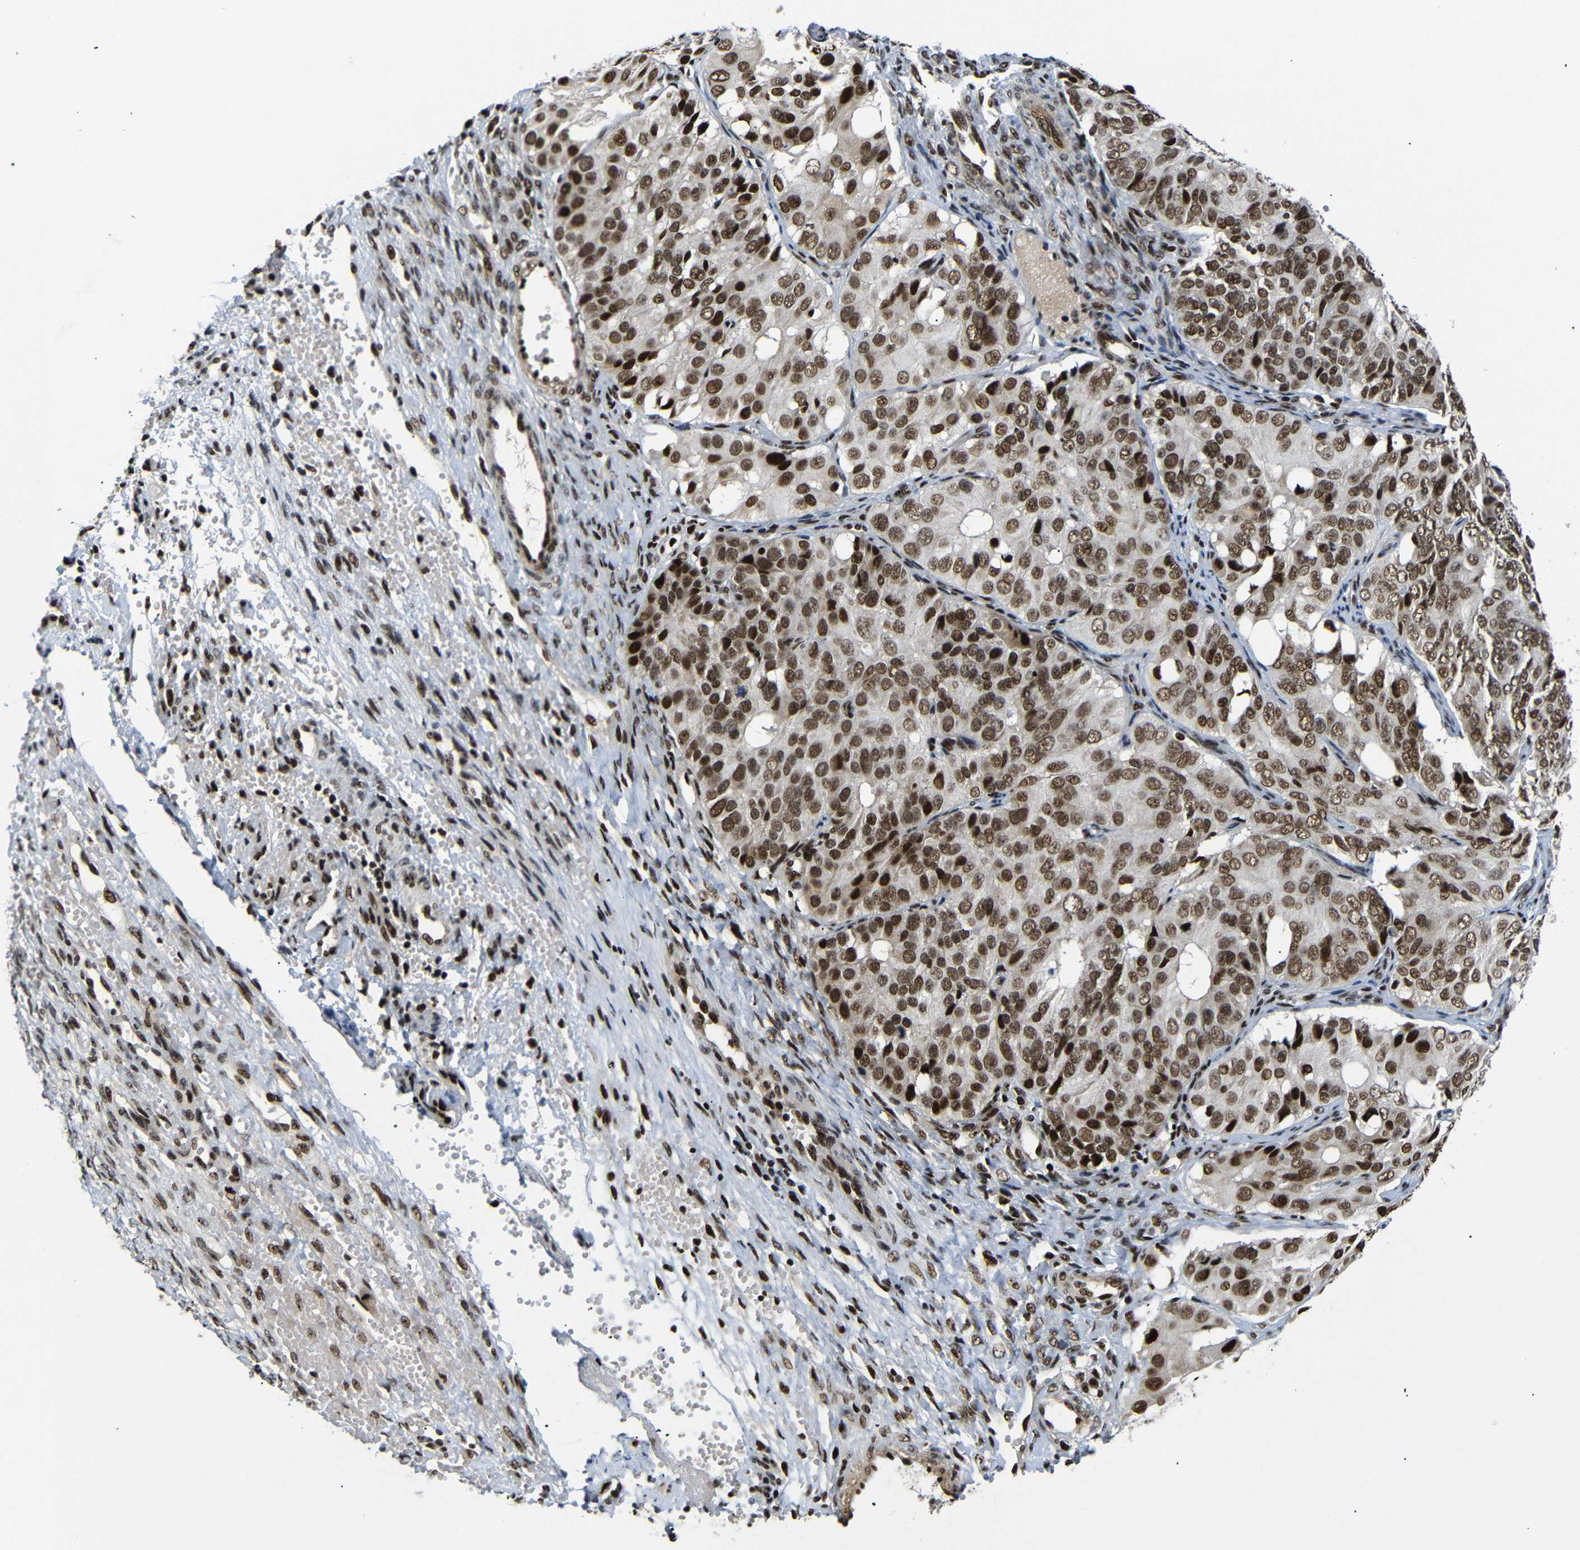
{"staining": {"intensity": "strong", "quantity": ">75%", "location": "nuclear"}, "tissue": "ovarian cancer", "cell_type": "Tumor cells", "image_type": "cancer", "snomed": [{"axis": "morphology", "description": "Carcinoma, endometroid"}, {"axis": "topography", "description": "Ovary"}], "caption": "Brown immunohistochemical staining in human ovarian endometroid carcinoma exhibits strong nuclear positivity in approximately >75% of tumor cells.", "gene": "SETDB2", "patient": {"sex": "female", "age": 51}}